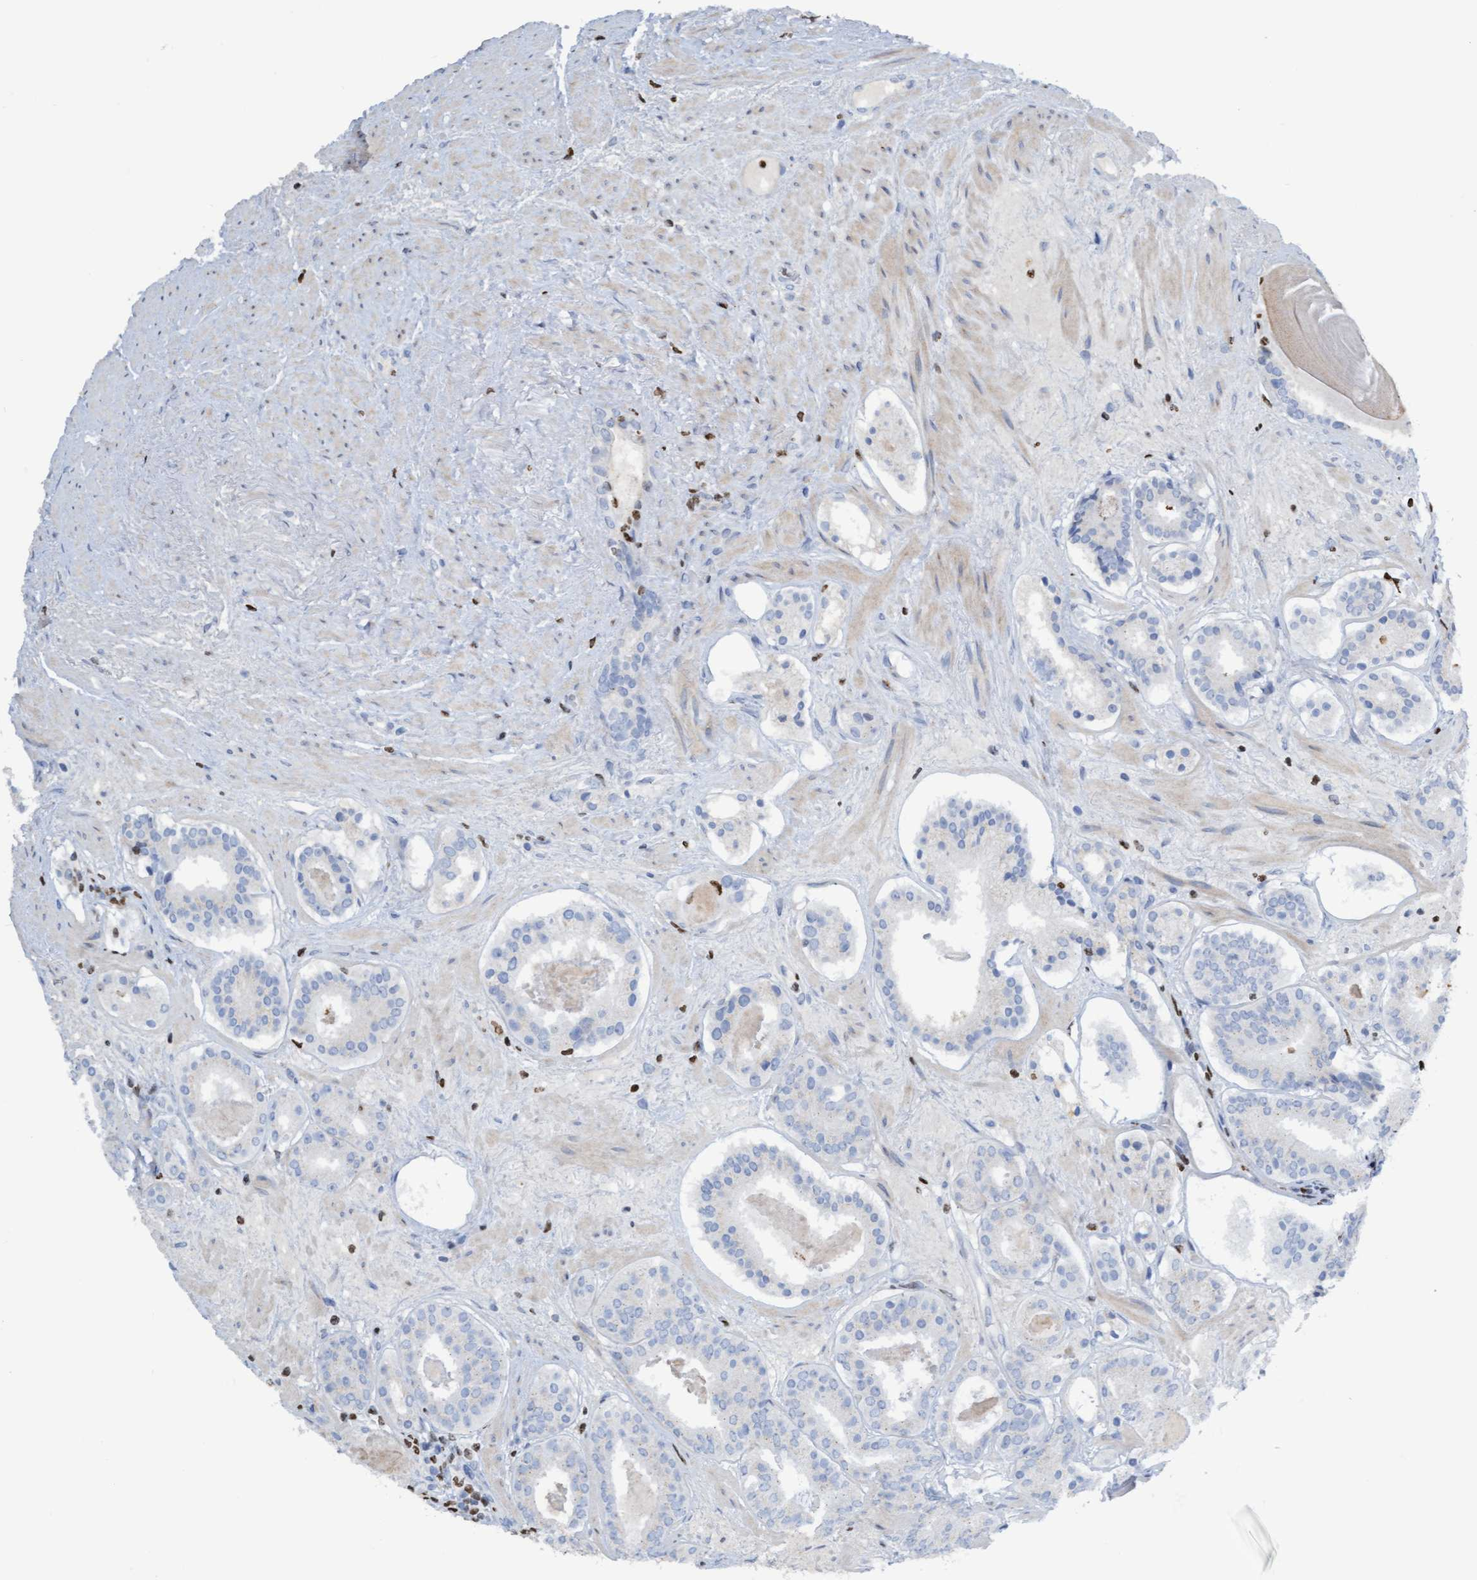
{"staining": {"intensity": "negative", "quantity": "none", "location": "none"}, "tissue": "prostate cancer", "cell_type": "Tumor cells", "image_type": "cancer", "snomed": [{"axis": "morphology", "description": "Adenocarcinoma, Low grade"}, {"axis": "topography", "description": "Prostate"}], "caption": "Micrograph shows no significant protein positivity in tumor cells of low-grade adenocarcinoma (prostate).", "gene": "CBX2", "patient": {"sex": "male", "age": 69}}